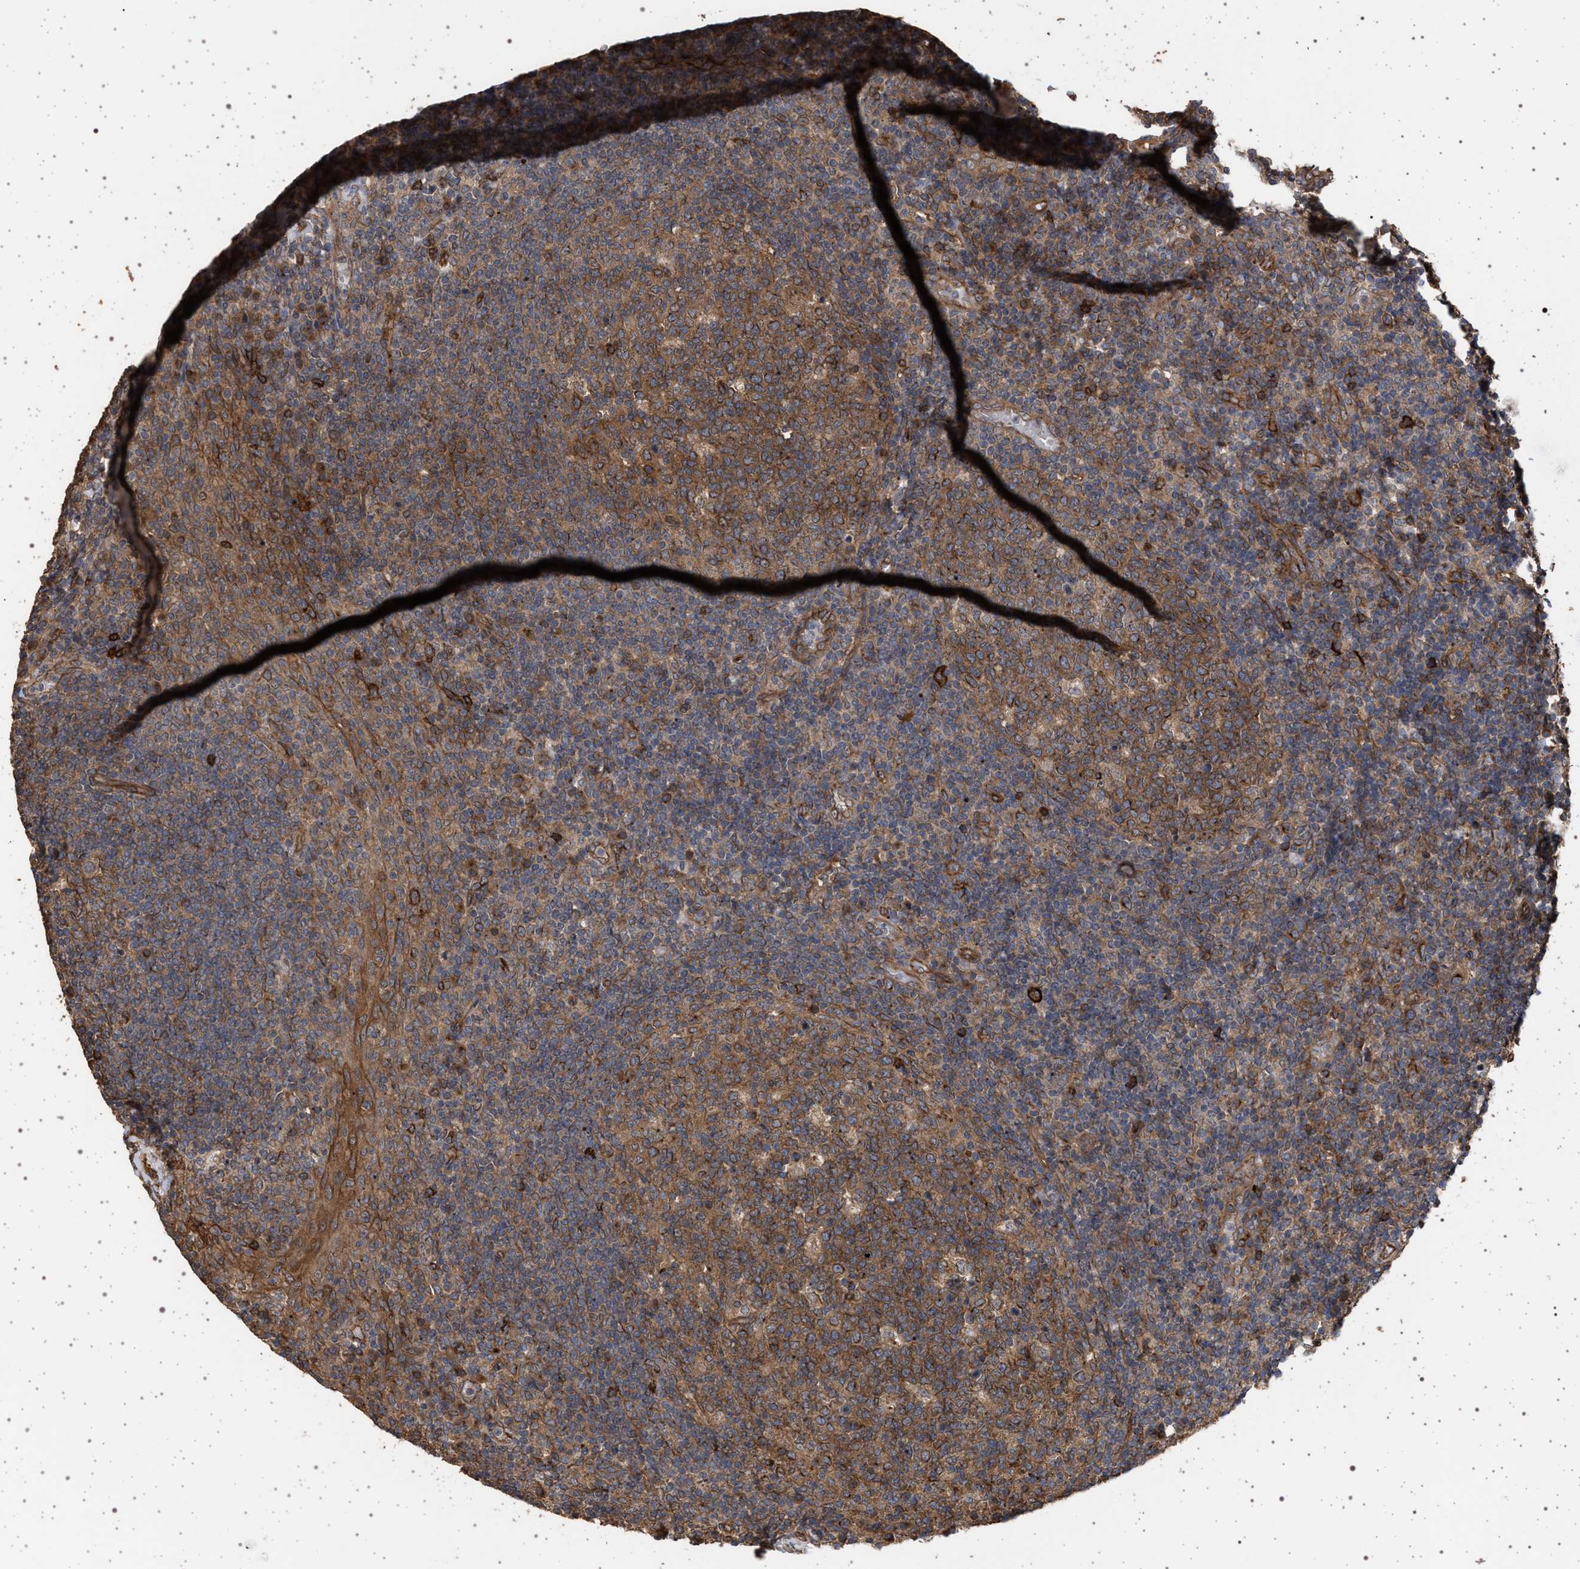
{"staining": {"intensity": "moderate", "quantity": ">75%", "location": "cytoplasmic/membranous"}, "tissue": "tonsil", "cell_type": "Germinal center cells", "image_type": "normal", "snomed": [{"axis": "morphology", "description": "Normal tissue, NOS"}, {"axis": "topography", "description": "Tonsil"}], "caption": "An immunohistochemistry histopathology image of unremarkable tissue is shown. Protein staining in brown highlights moderate cytoplasmic/membranous positivity in tonsil within germinal center cells. The protein of interest is stained brown, and the nuclei are stained in blue (DAB IHC with brightfield microscopy, high magnification).", "gene": "IFT20", "patient": {"sex": "female", "age": 19}}